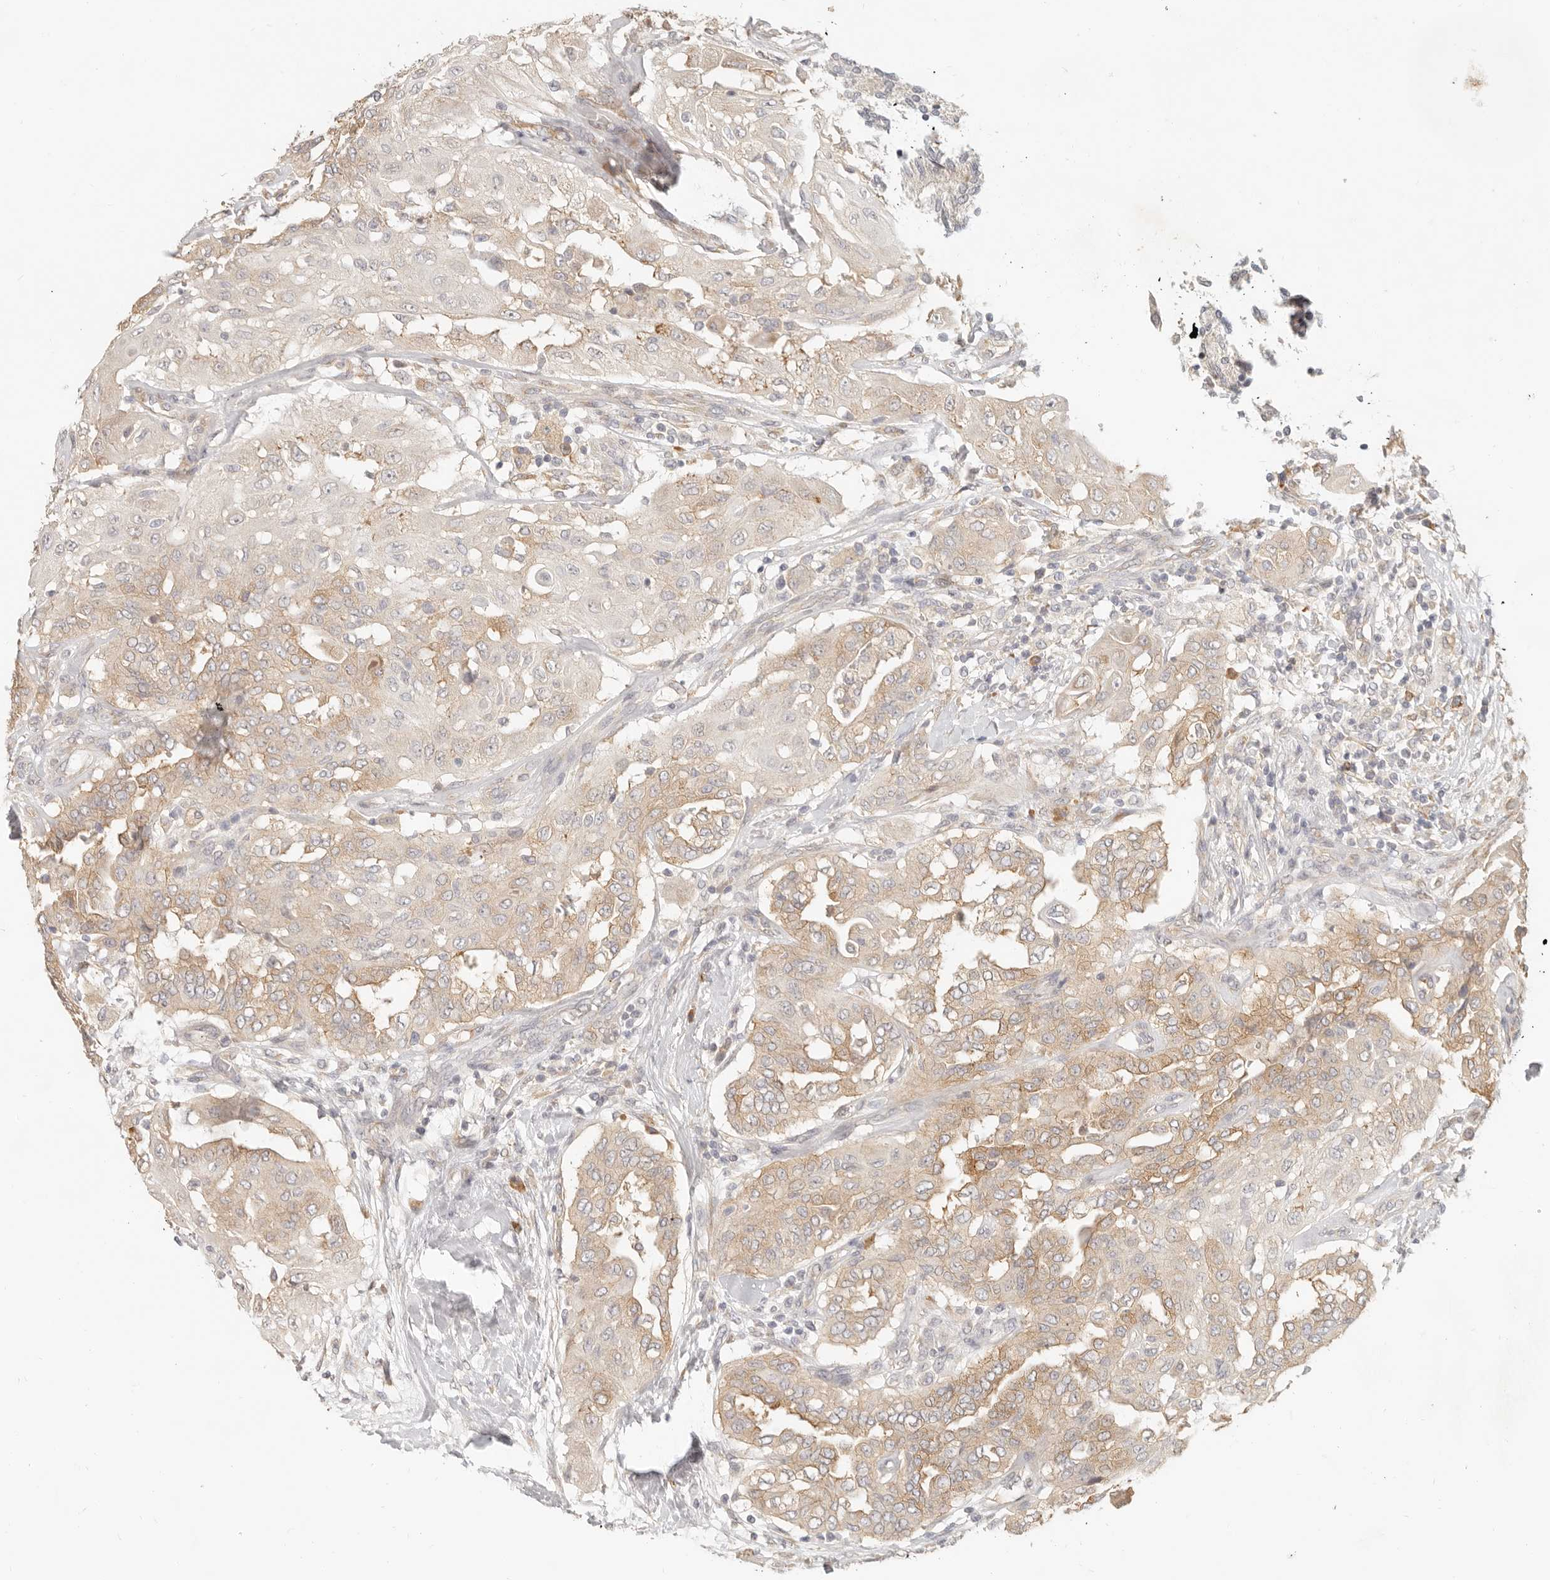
{"staining": {"intensity": "moderate", "quantity": "25%-75%", "location": "cytoplasmic/membranous"}, "tissue": "thyroid cancer", "cell_type": "Tumor cells", "image_type": "cancer", "snomed": [{"axis": "morphology", "description": "Papillary adenocarcinoma, NOS"}, {"axis": "topography", "description": "Thyroid gland"}], "caption": "Protein expression analysis of human thyroid papillary adenocarcinoma reveals moderate cytoplasmic/membranous staining in about 25%-75% of tumor cells. (Stains: DAB (3,3'-diaminobenzidine) in brown, nuclei in blue, Microscopy: brightfield microscopy at high magnification).", "gene": "PABPC4", "patient": {"sex": "female", "age": 59}}